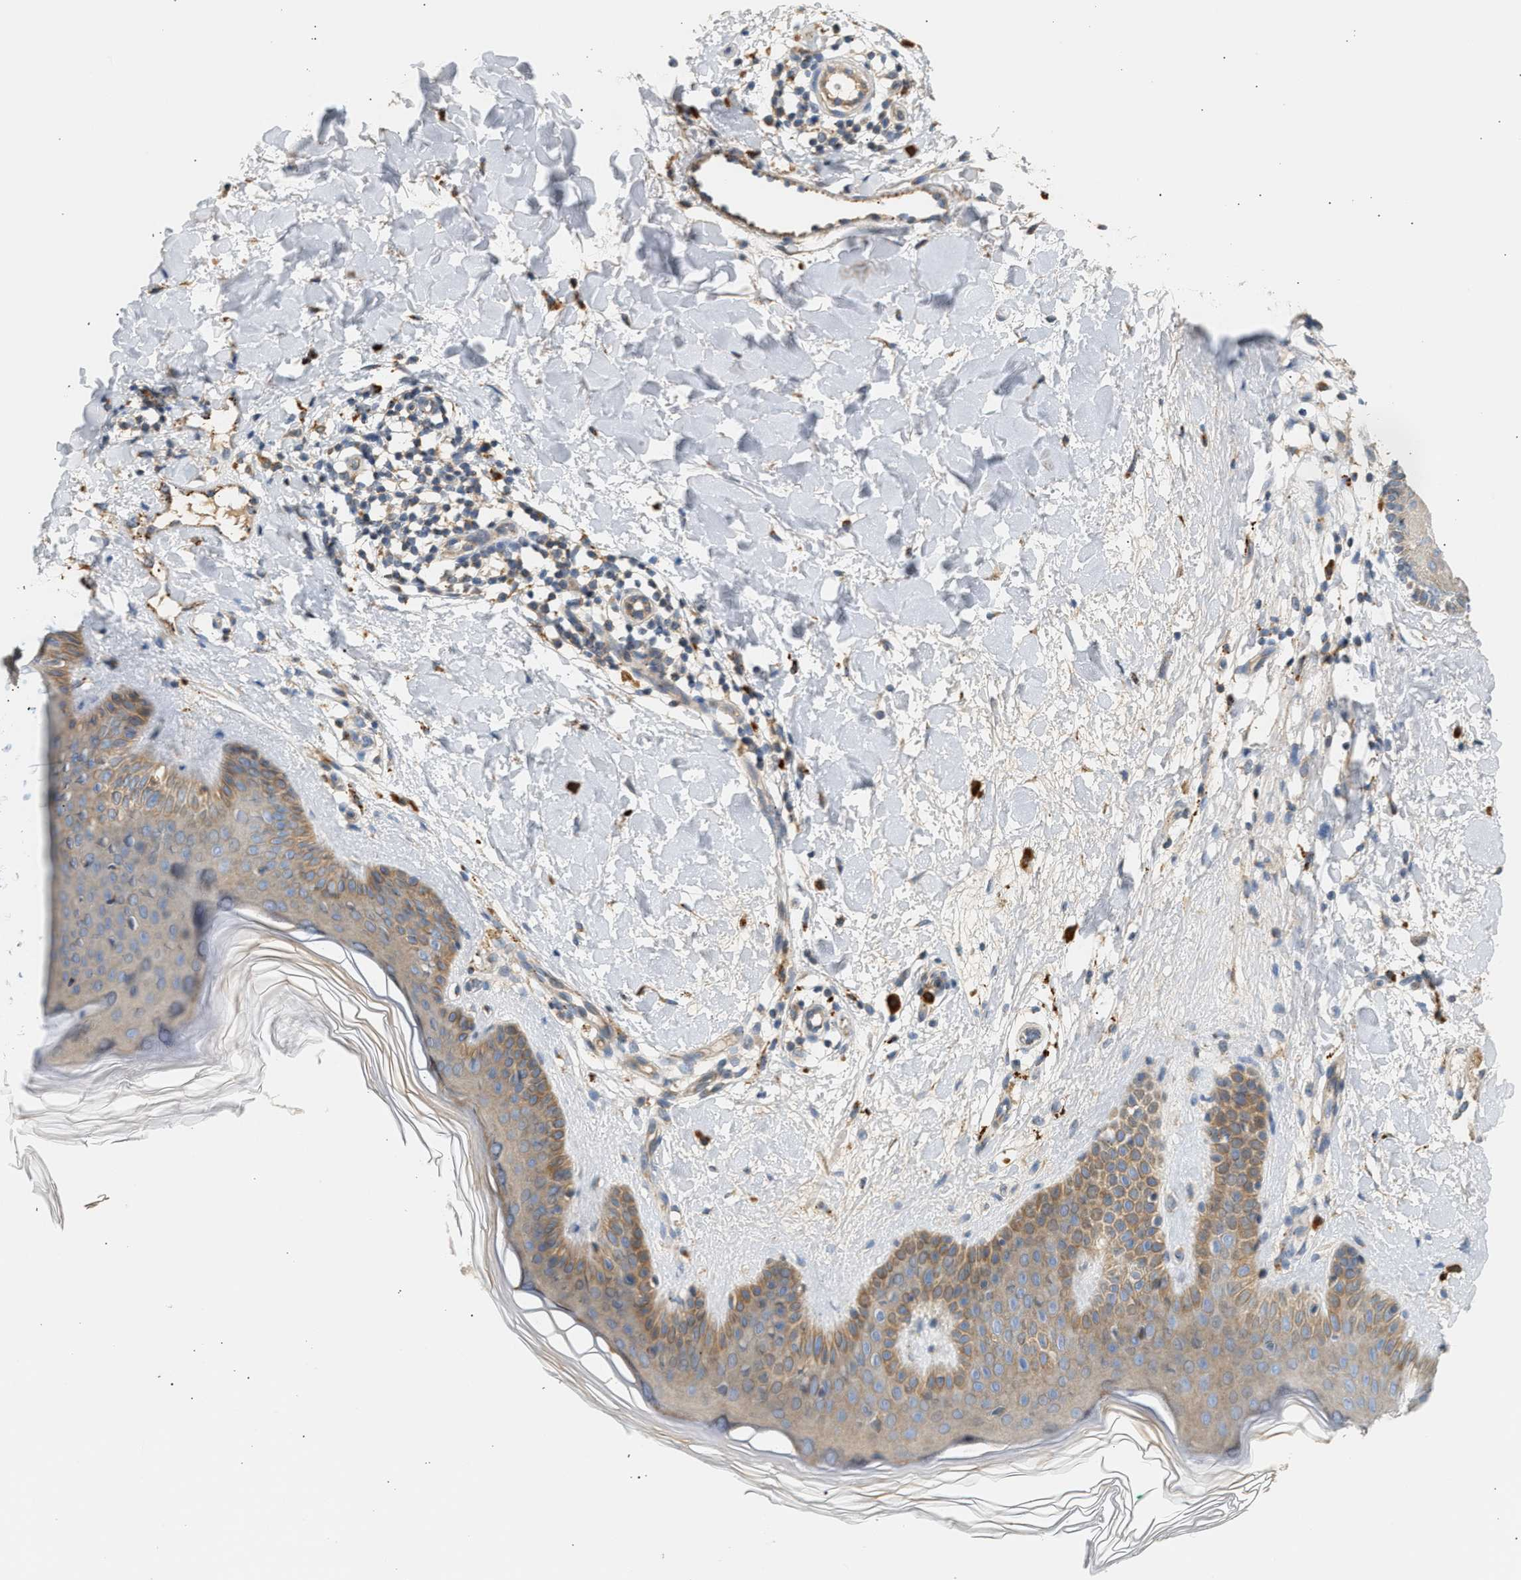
{"staining": {"intensity": "moderate", "quantity": ">75%", "location": "cytoplasmic/membranous"}, "tissue": "skin", "cell_type": "Fibroblasts", "image_type": "normal", "snomed": [{"axis": "morphology", "description": "Normal tissue, NOS"}, {"axis": "morphology", "description": "Malignant melanoma, Metastatic site"}, {"axis": "topography", "description": "Skin"}], "caption": "Immunohistochemistry of unremarkable skin shows medium levels of moderate cytoplasmic/membranous staining in approximately >75% of fibroblasts.", "gene": "ENTHD1", "patient": {"sex": "male", "age": 41}}